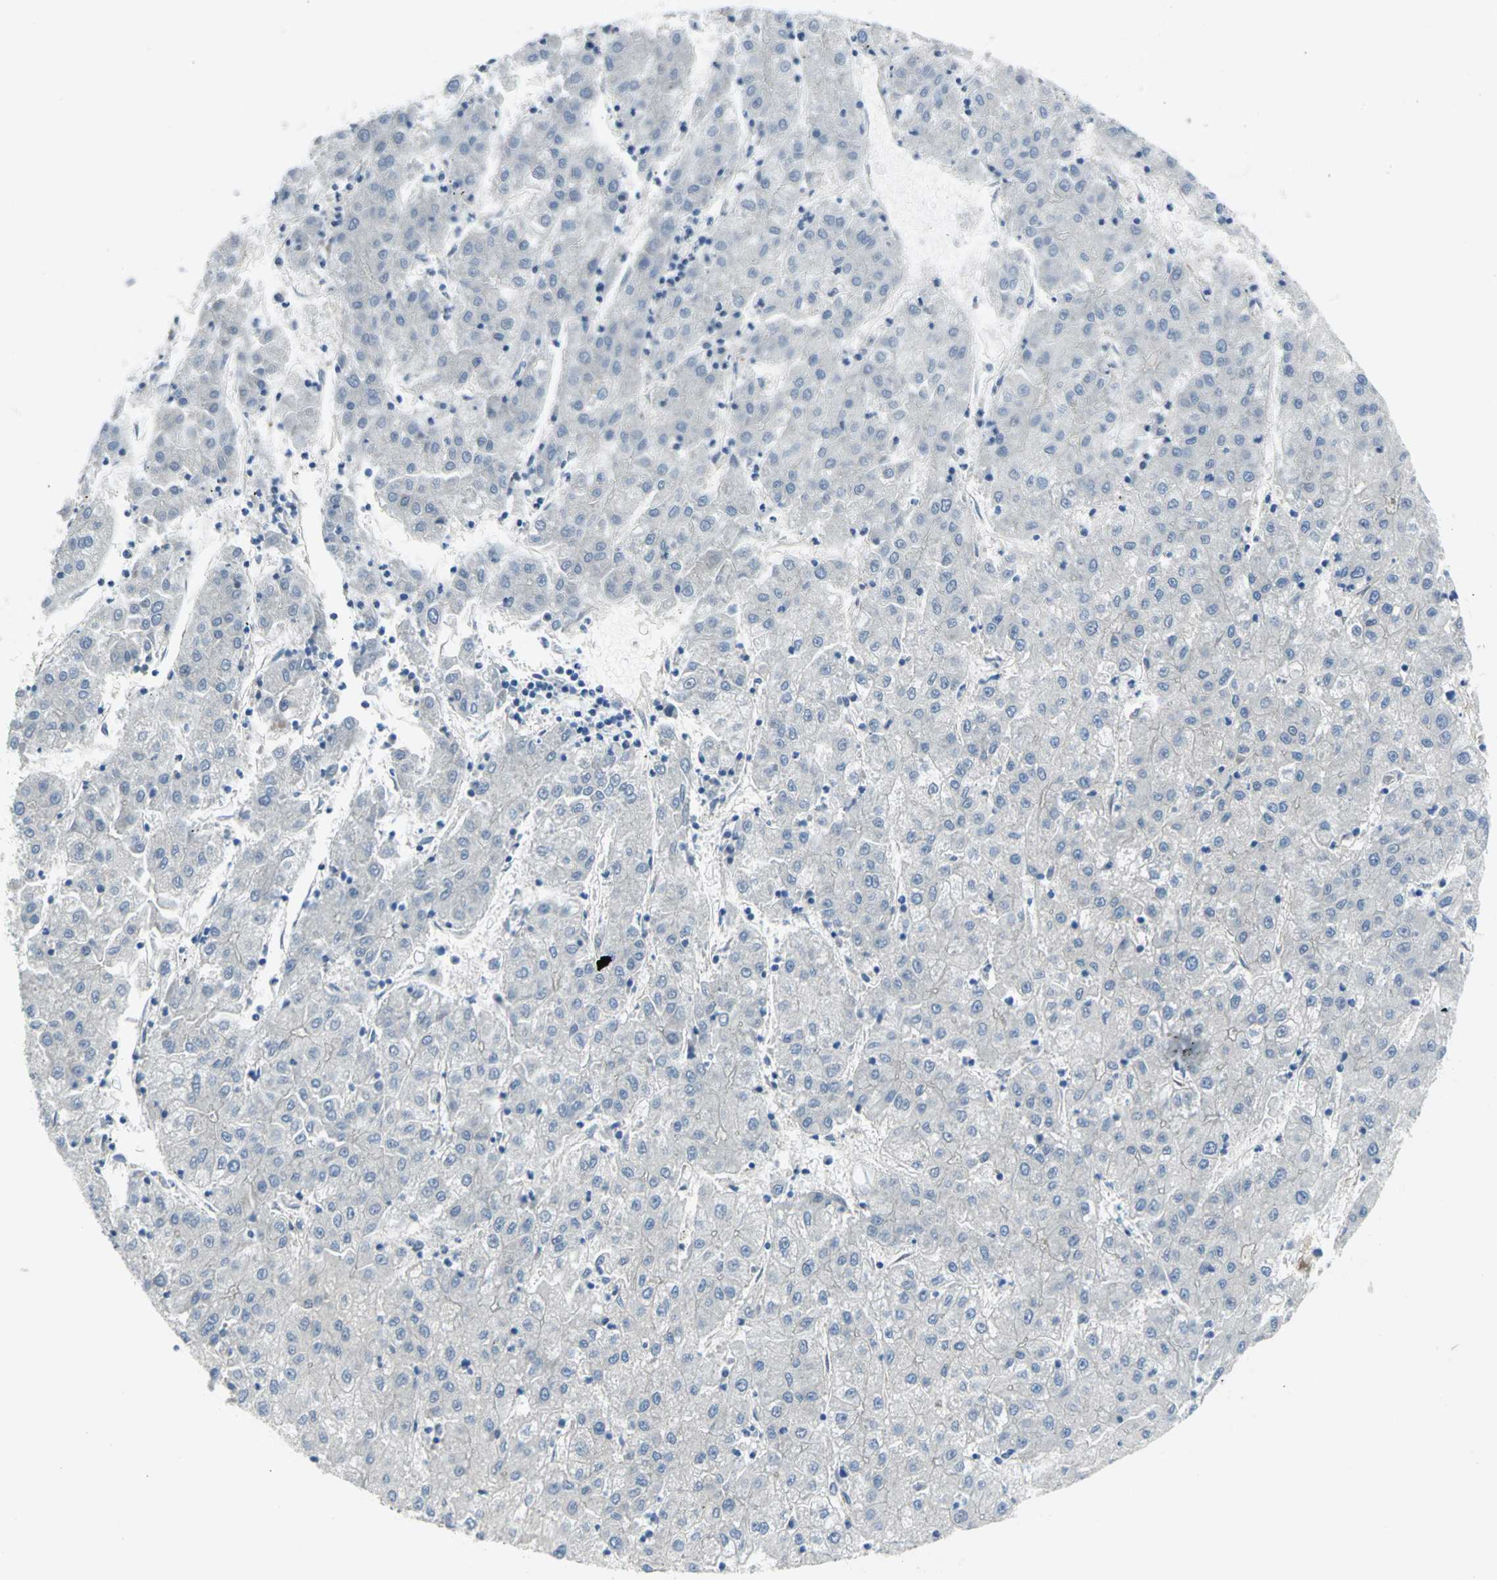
{"staining": {"intensity": "negative", "quantity": "none", "location": "none"}, "tissue": "liver cancer", "cell_type": "Tumor cells", "image_type": "cancer", "snomed": [{"axis": "morphology", "description": "Carcinoma, Hepatocellular, NOS"}, {"axis": "topography", "description": "Liver"}], "caption": "Immunohistochemical staining of human liver hepatocellular carcinoma reveals no significant positivity in tumor cells. (Immunohistochemistry, brightfield microscopy, high magnification).", "gene": "FLNB", "patient": {"sex": "male", "age": 72}}